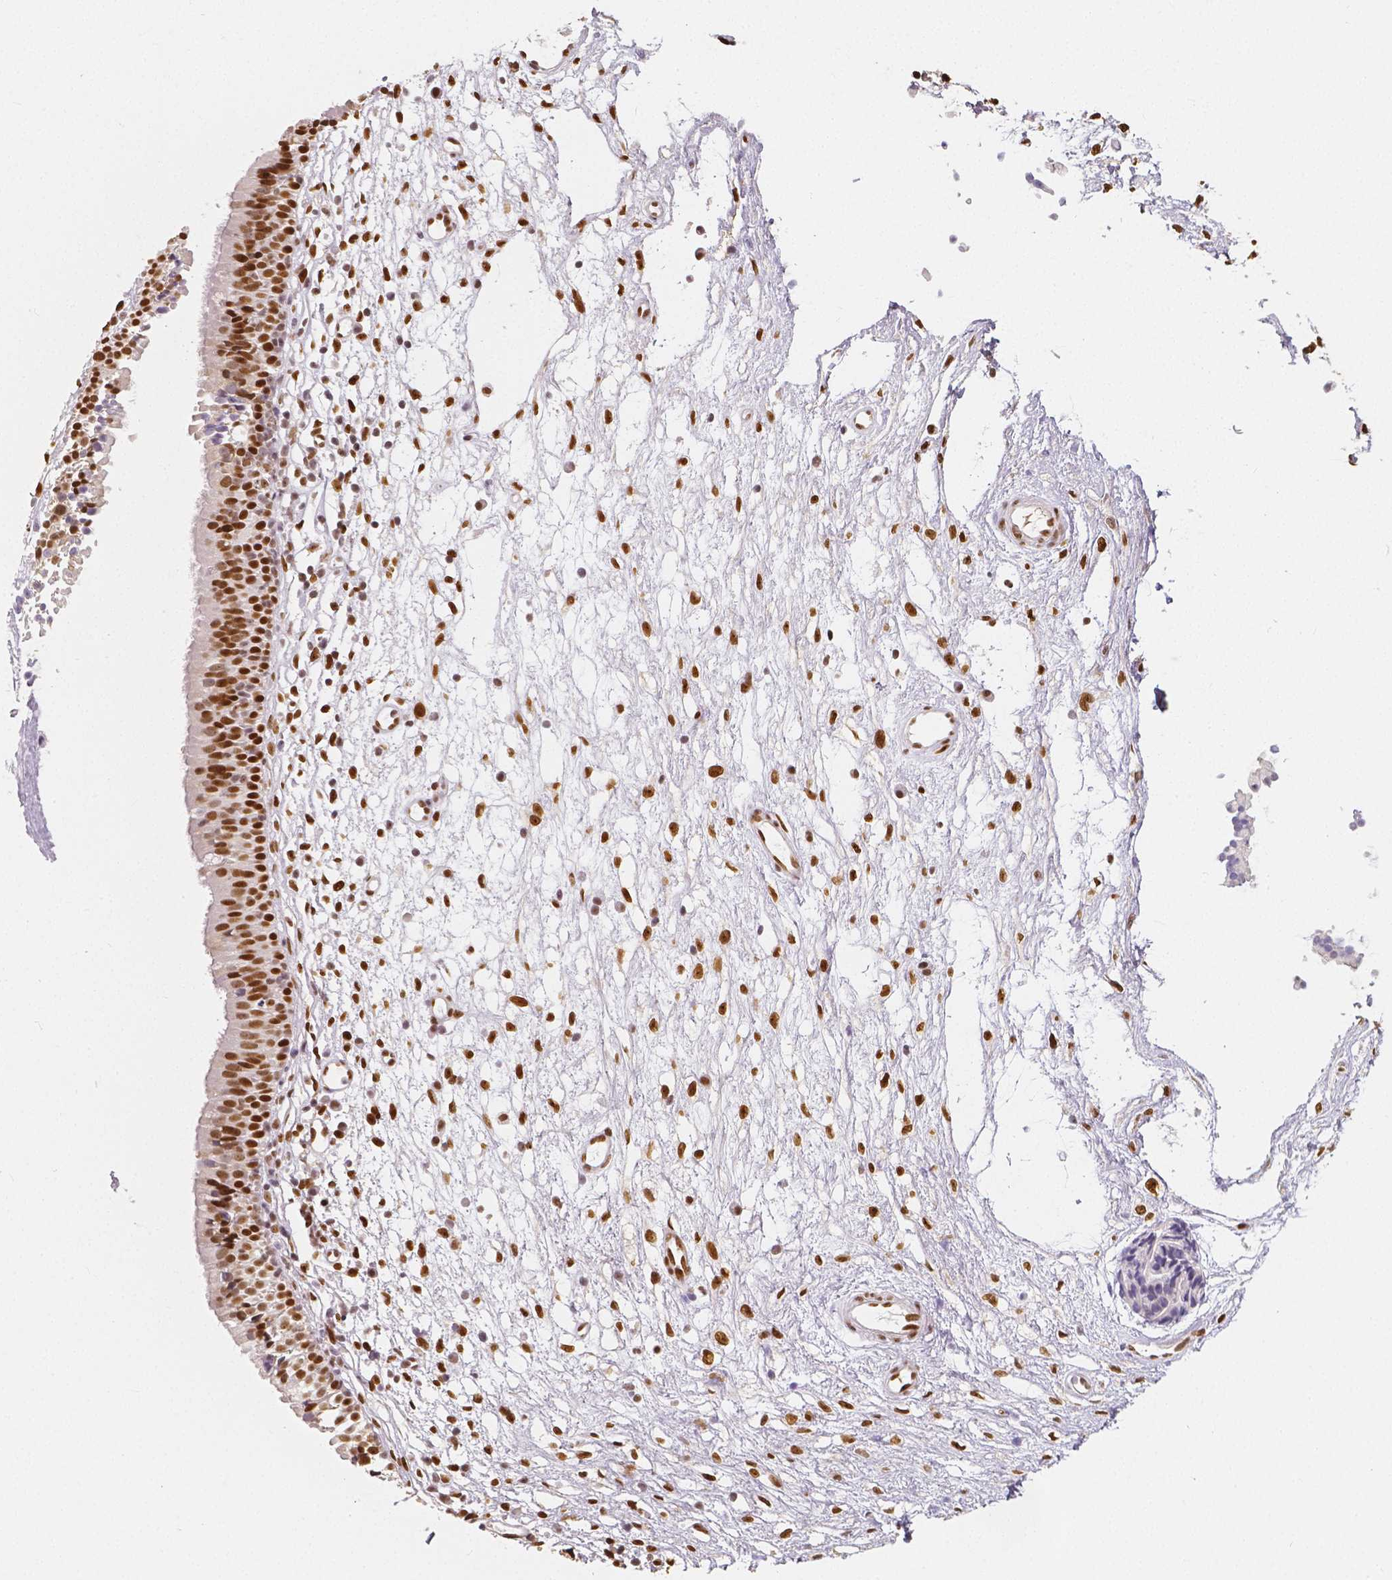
{"staining": {"intensity": "moderate", "quantity": ">75%", "location": "nuclear"}, "tissue": "nasopharynx", "cell_type": "Respiratory epithelial cells", "image_type": "normal", "snomed": [{"axis": "morphology", "description": "Normal tissue, NOS"}, {"axis": "topography", "description": "Nasopharynx"}], "caption": "The histopathology image shows immunohistochemical staining of normal nasopharynx. There is moderate nuclear positivity is present in about >75% of respiratory epithelial cells. (DAB (3,3'-diaminobenzidine) IHC, brown staining for protein, blue staining for nuclei).", "gene": "NUCKS1", "patient": {"sex": "male", "age": 24}}